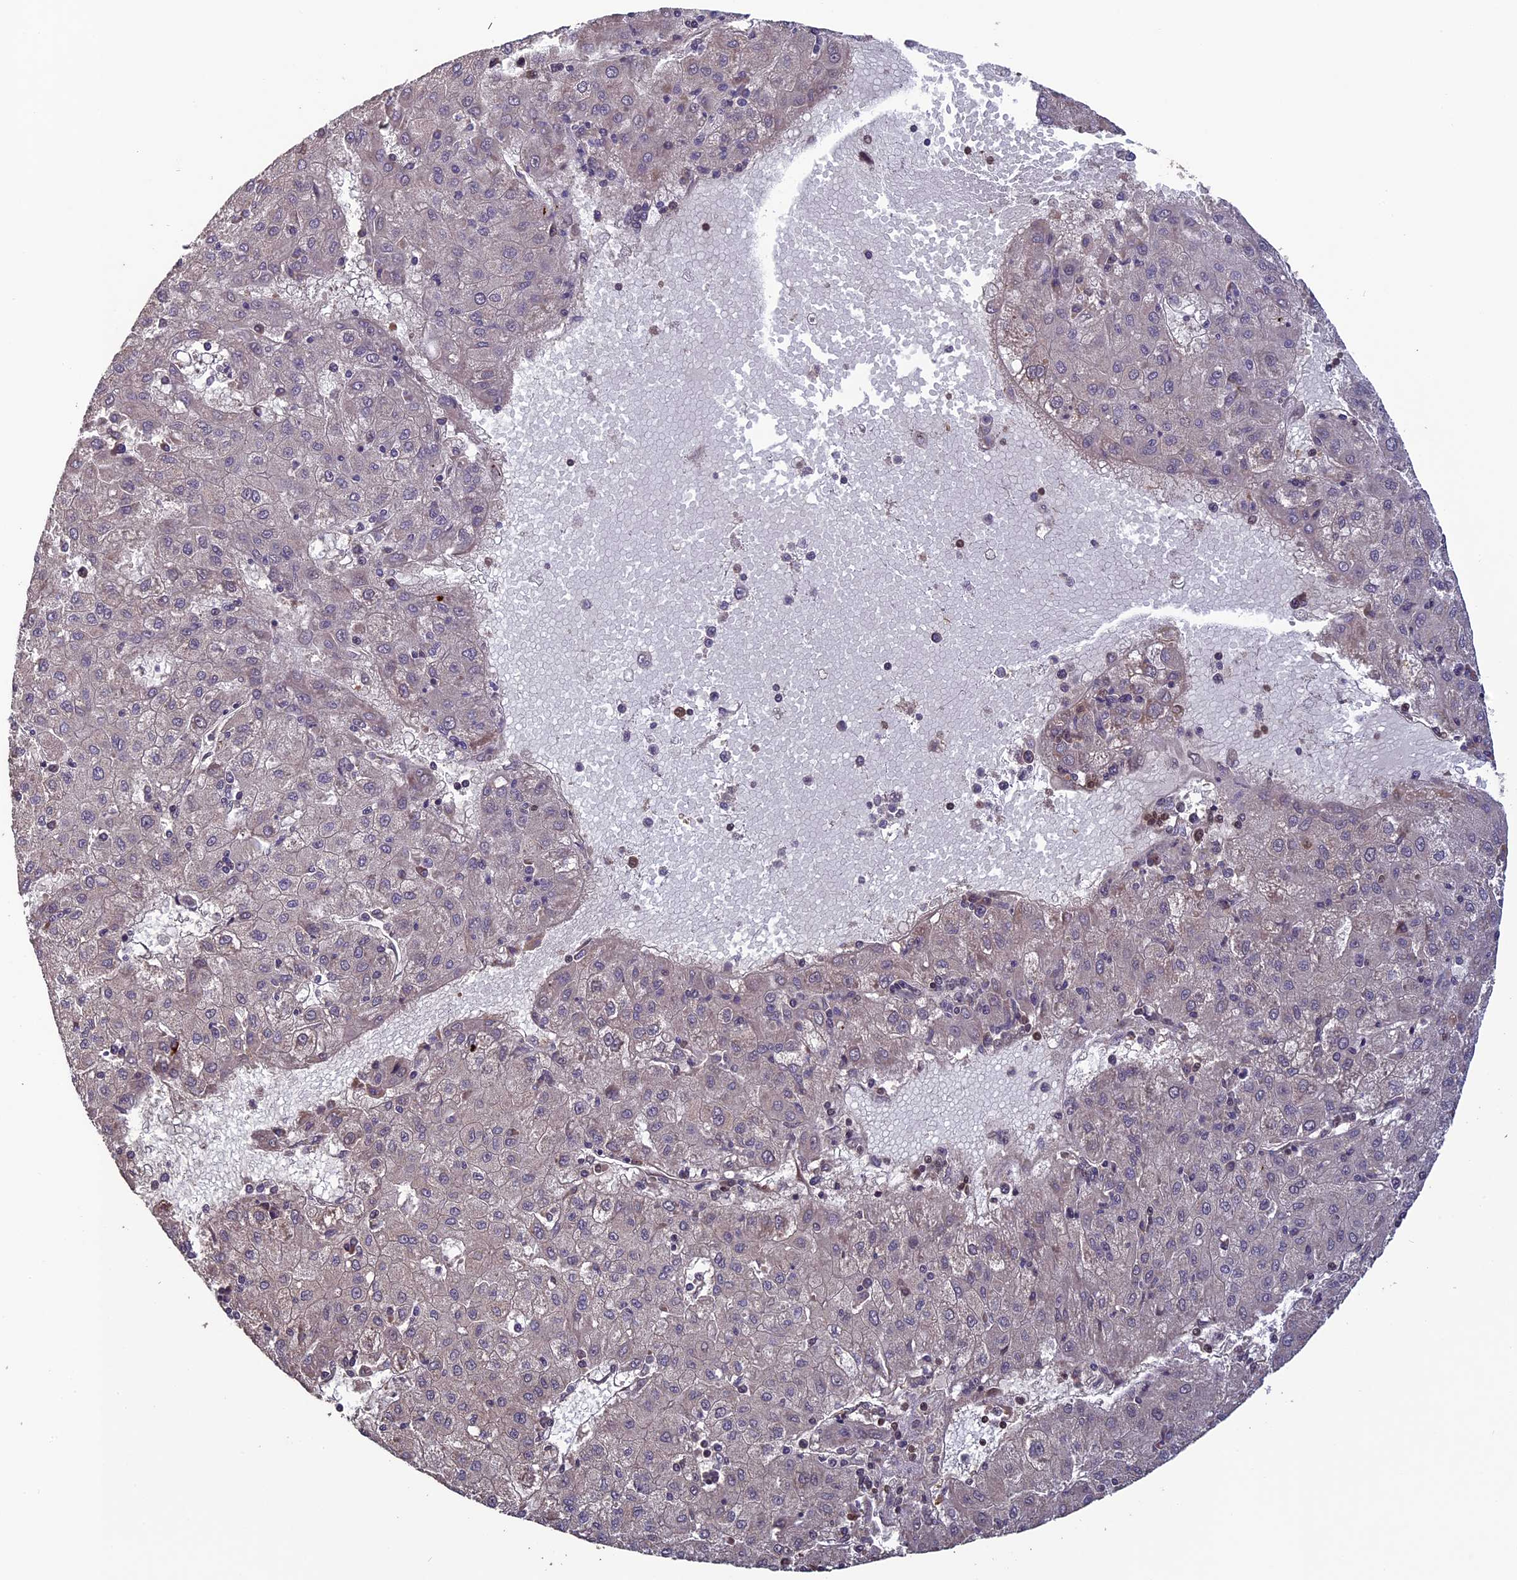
{"staining": {"intensity": "negative", "quantity": "none", "location": "none"}, "tissue": "liver cancer", "cell_type": "Tumor cells", "image_type": "cancer", "snomed": [{"axis": "morphology", "description": "Carcinoma, Hepatocellular, NOS"}, {"axis": "topography", "description": "Liver"}], "caption": "Liver cancer stained for a protein using immunohistochemistry (IHC) displays no positivity tumor cells.", "gene": "NAE1", "patient": {"sex": "male", "age": 72}}